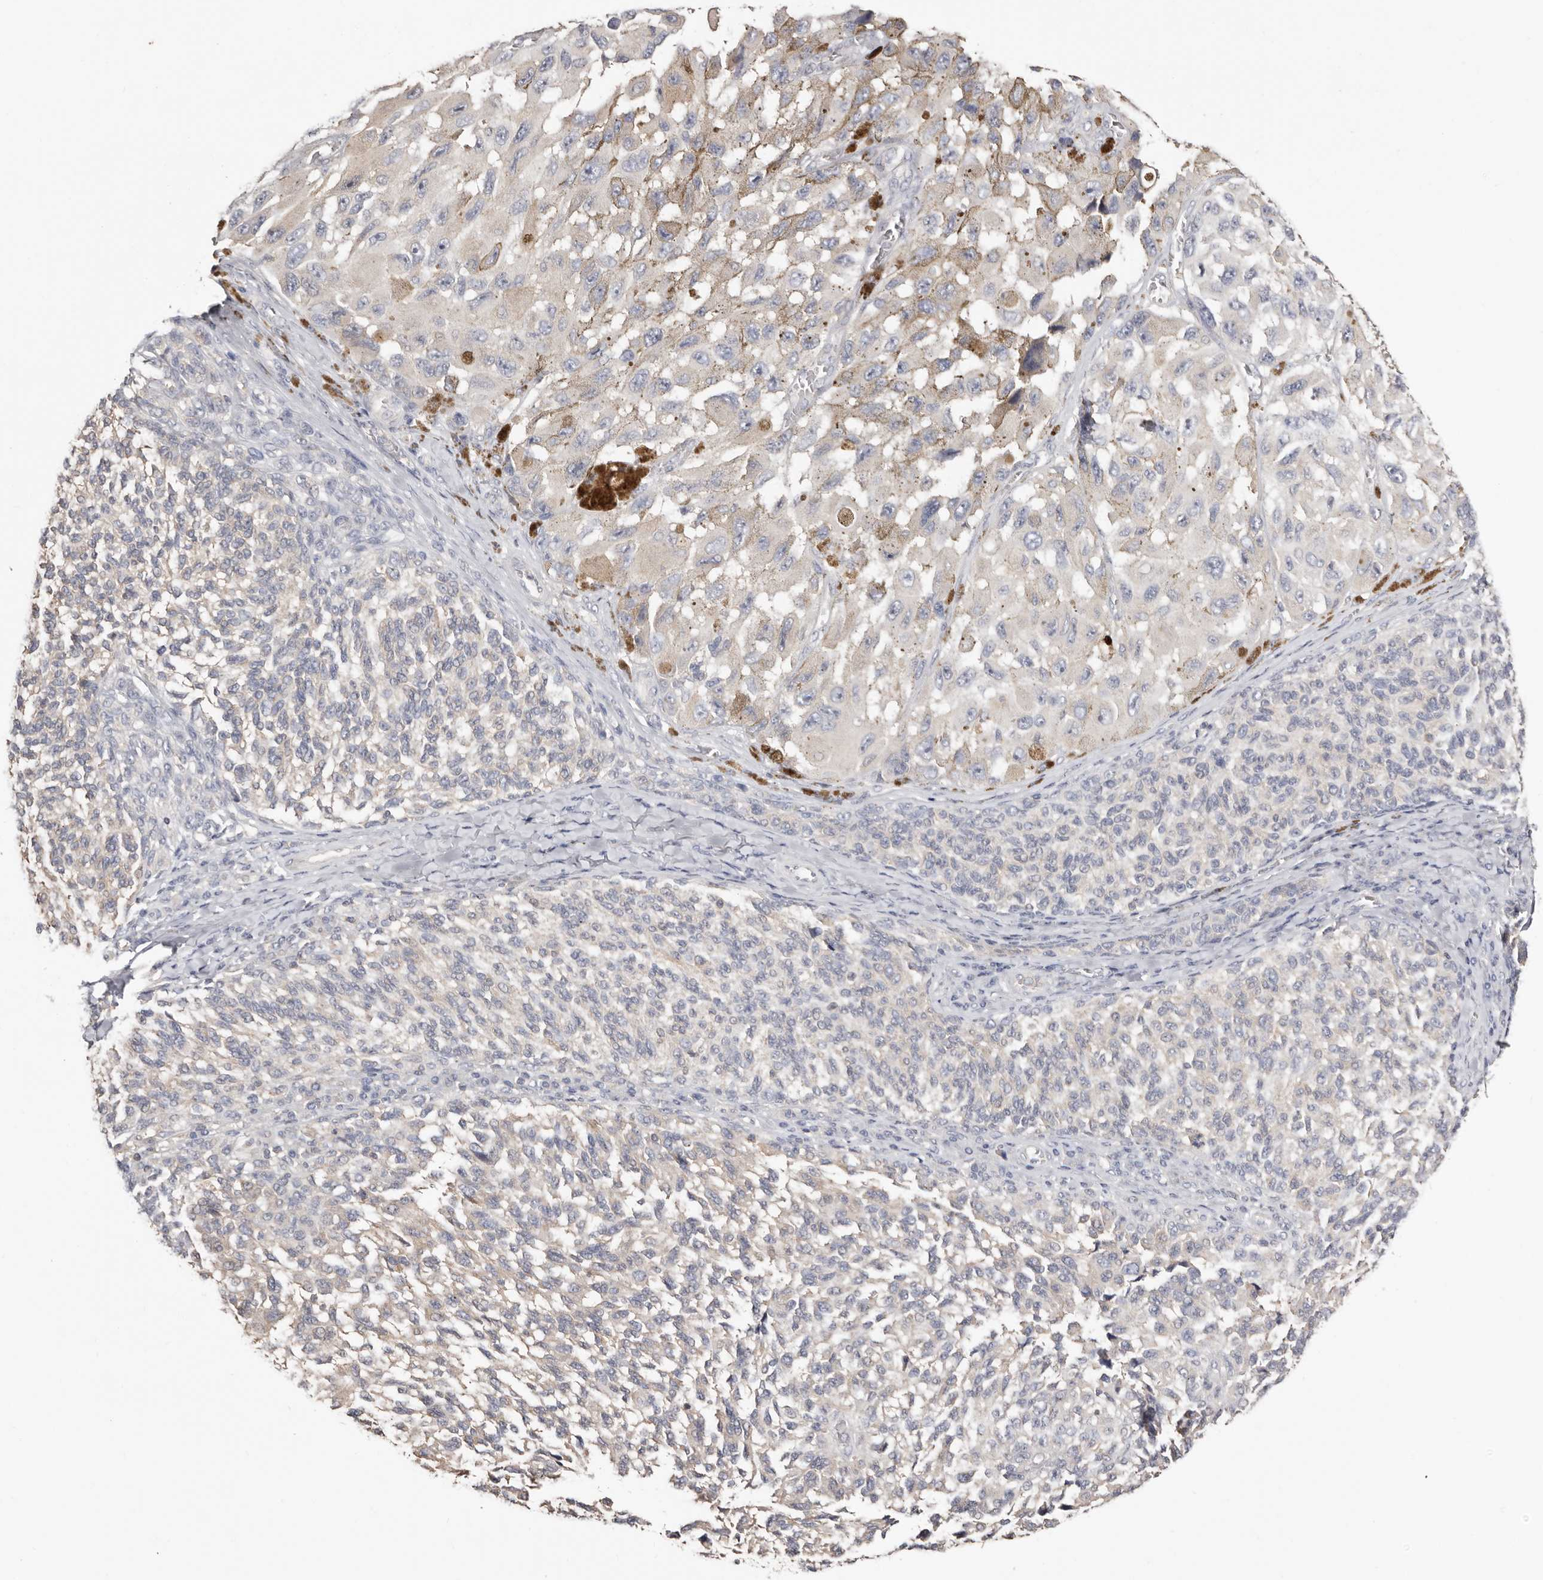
{"staining": {"intensity": "weak", "quantity": "25%-75%", "location": "cytoplasmic/membranous"}, "tissue": "melanoma", "cell_type": "Tumor cells", "image_type": "cancer", "snomed": [{"axis": "morphology", "description": "Malignant melanoma, NOS"}, {"axis": "topography", "description": "Skin"}], "caption": "Immunohistochemical staining of human melanoma demonstrates low levels of weak cytoplasmic/membranous expression in about 25%-75% of tumor cells.", "gene": "S100A14", "patient": {"sex": "female", "age": 73}}